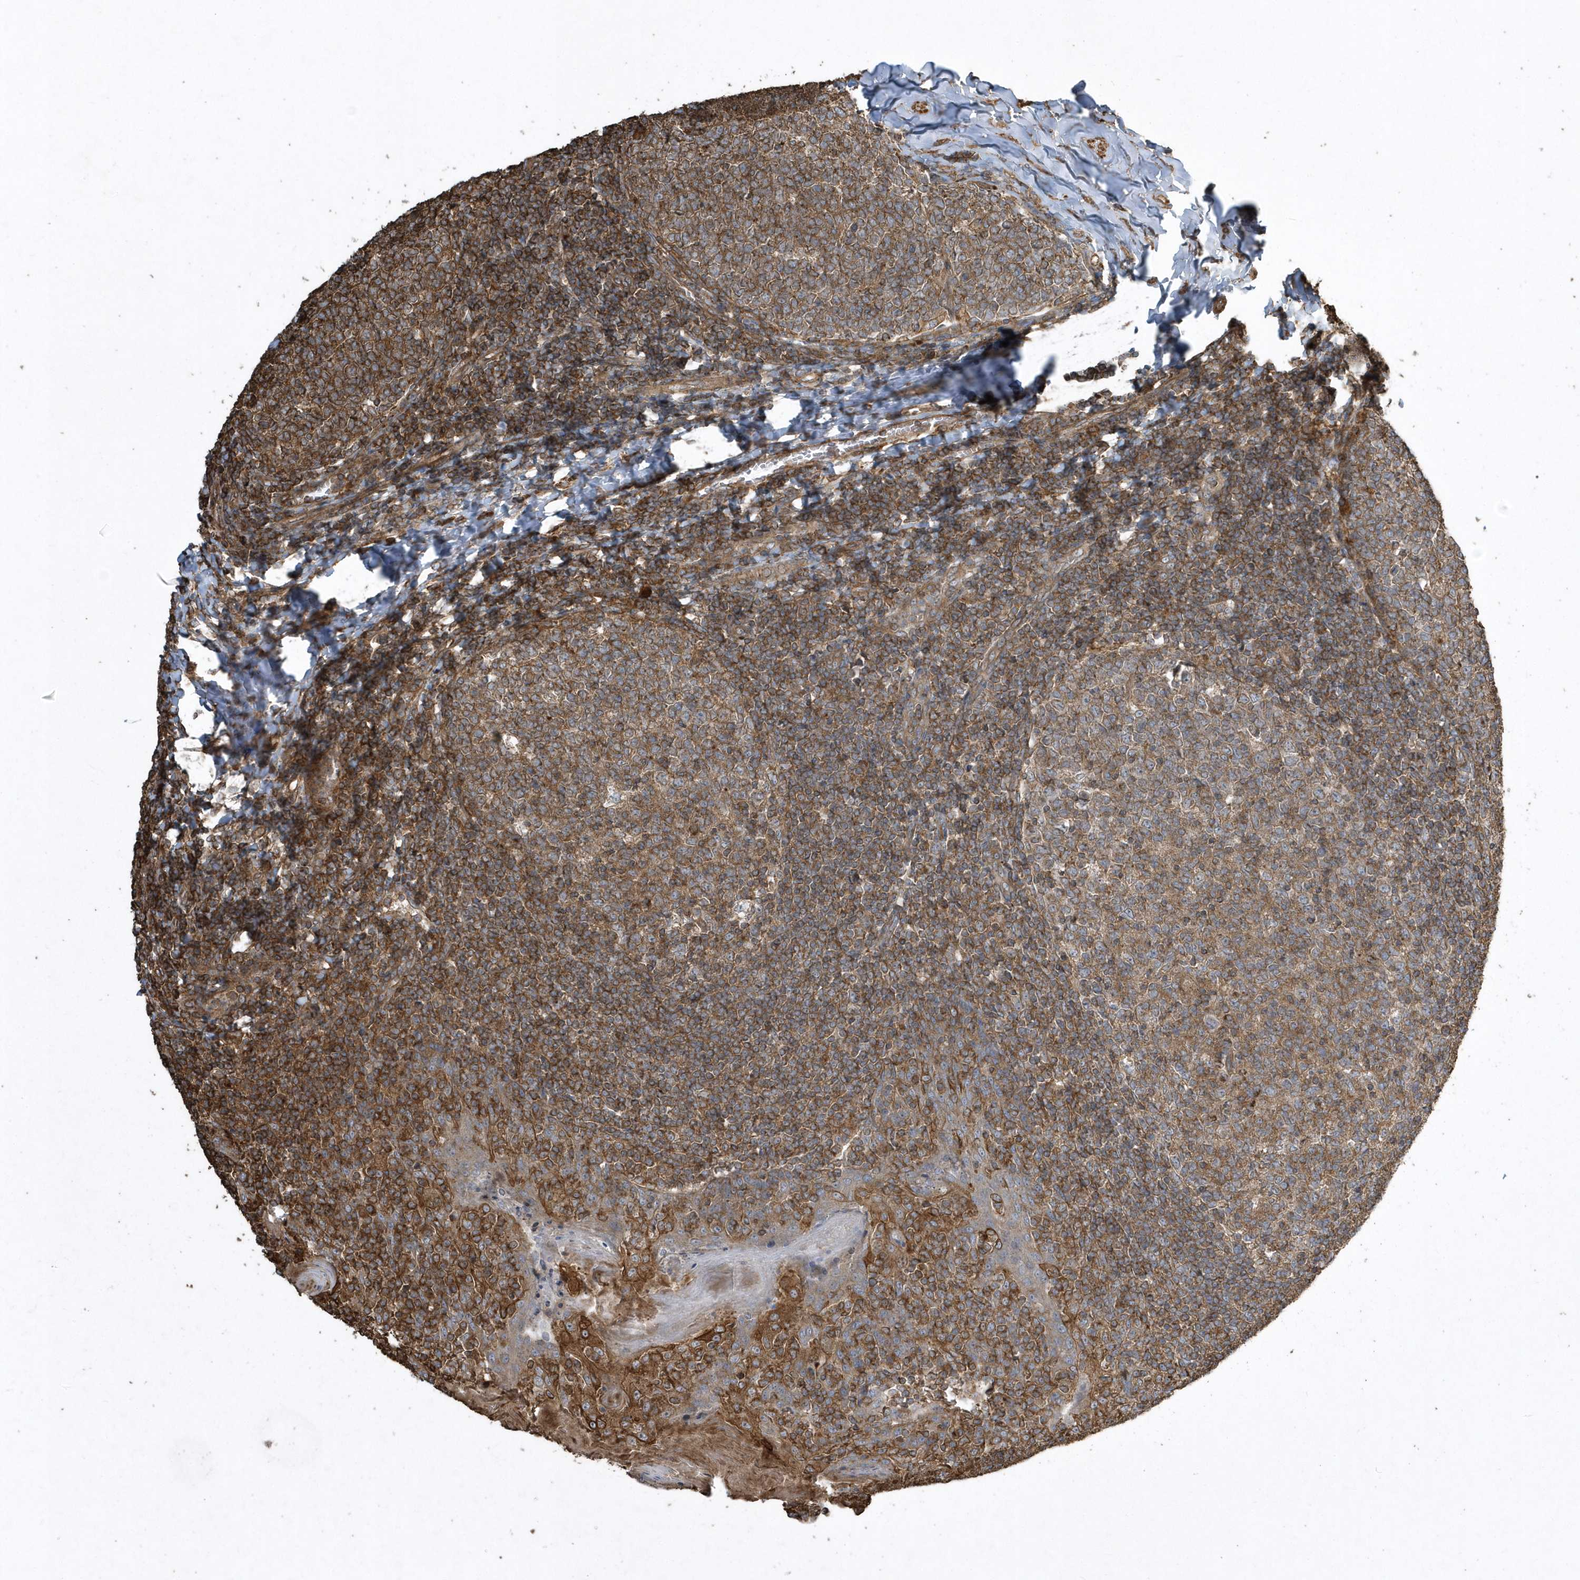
{"staining": {"intensity": "moderate", "quantity": ">75%", "location": "cytoplasmic/membranous"}, "tissue": "tonsil", "cell_type": "Germinal center cells", "image_type": "normal", "snomed": [{"axis": "morphology", "description": "Normal tissue, NOS"}, {"axis": "topography", "description": "Tonsil"}], "caption": "Immunohistochemistry micrograph of normal human tonsil stained for a protein (brown), which shows medium levels of moderate cytoplasmic/membranous staining in approximately >75% of germinal center cells.", "gene": "SENP8", "patient": {"sex": "female", "age": 19}}